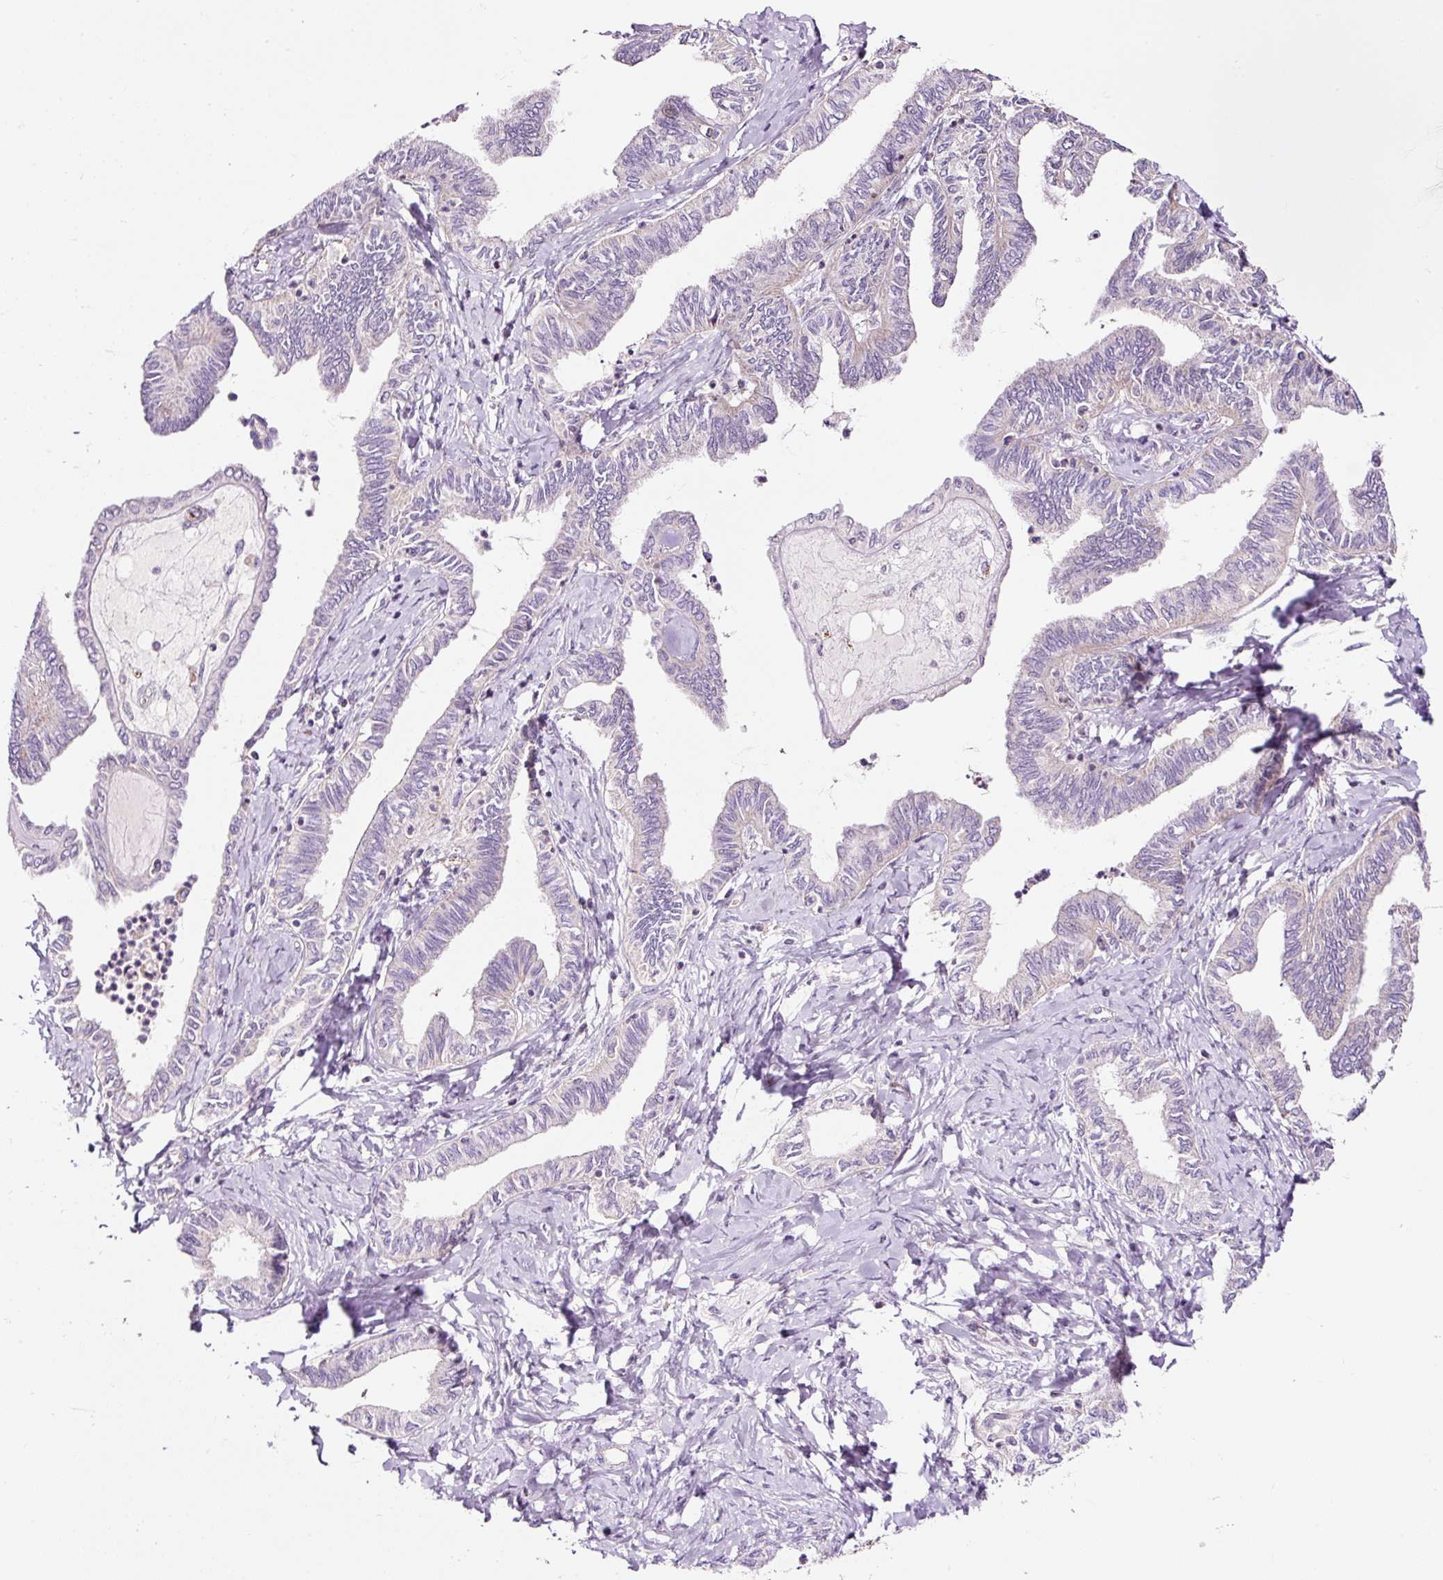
{"staining": {"intensity": "negative", "quantity": "none", "location": "none"}, "tissue": "ovarian cancer", "cell_type": "Tumor cells", "image_type": "cancer", "snomed": [{"axis": "morphology", "description": "Carcinoma, endometroid"}, {"axis": "topography", "description": "Ovary"}], "caption": "Micrograph shows no protein positivity in tumor cells of ovarian endometroid carcinoma tissue.", "gene": "BOLA3", "patient": {"sex": "female", "age": 70}}